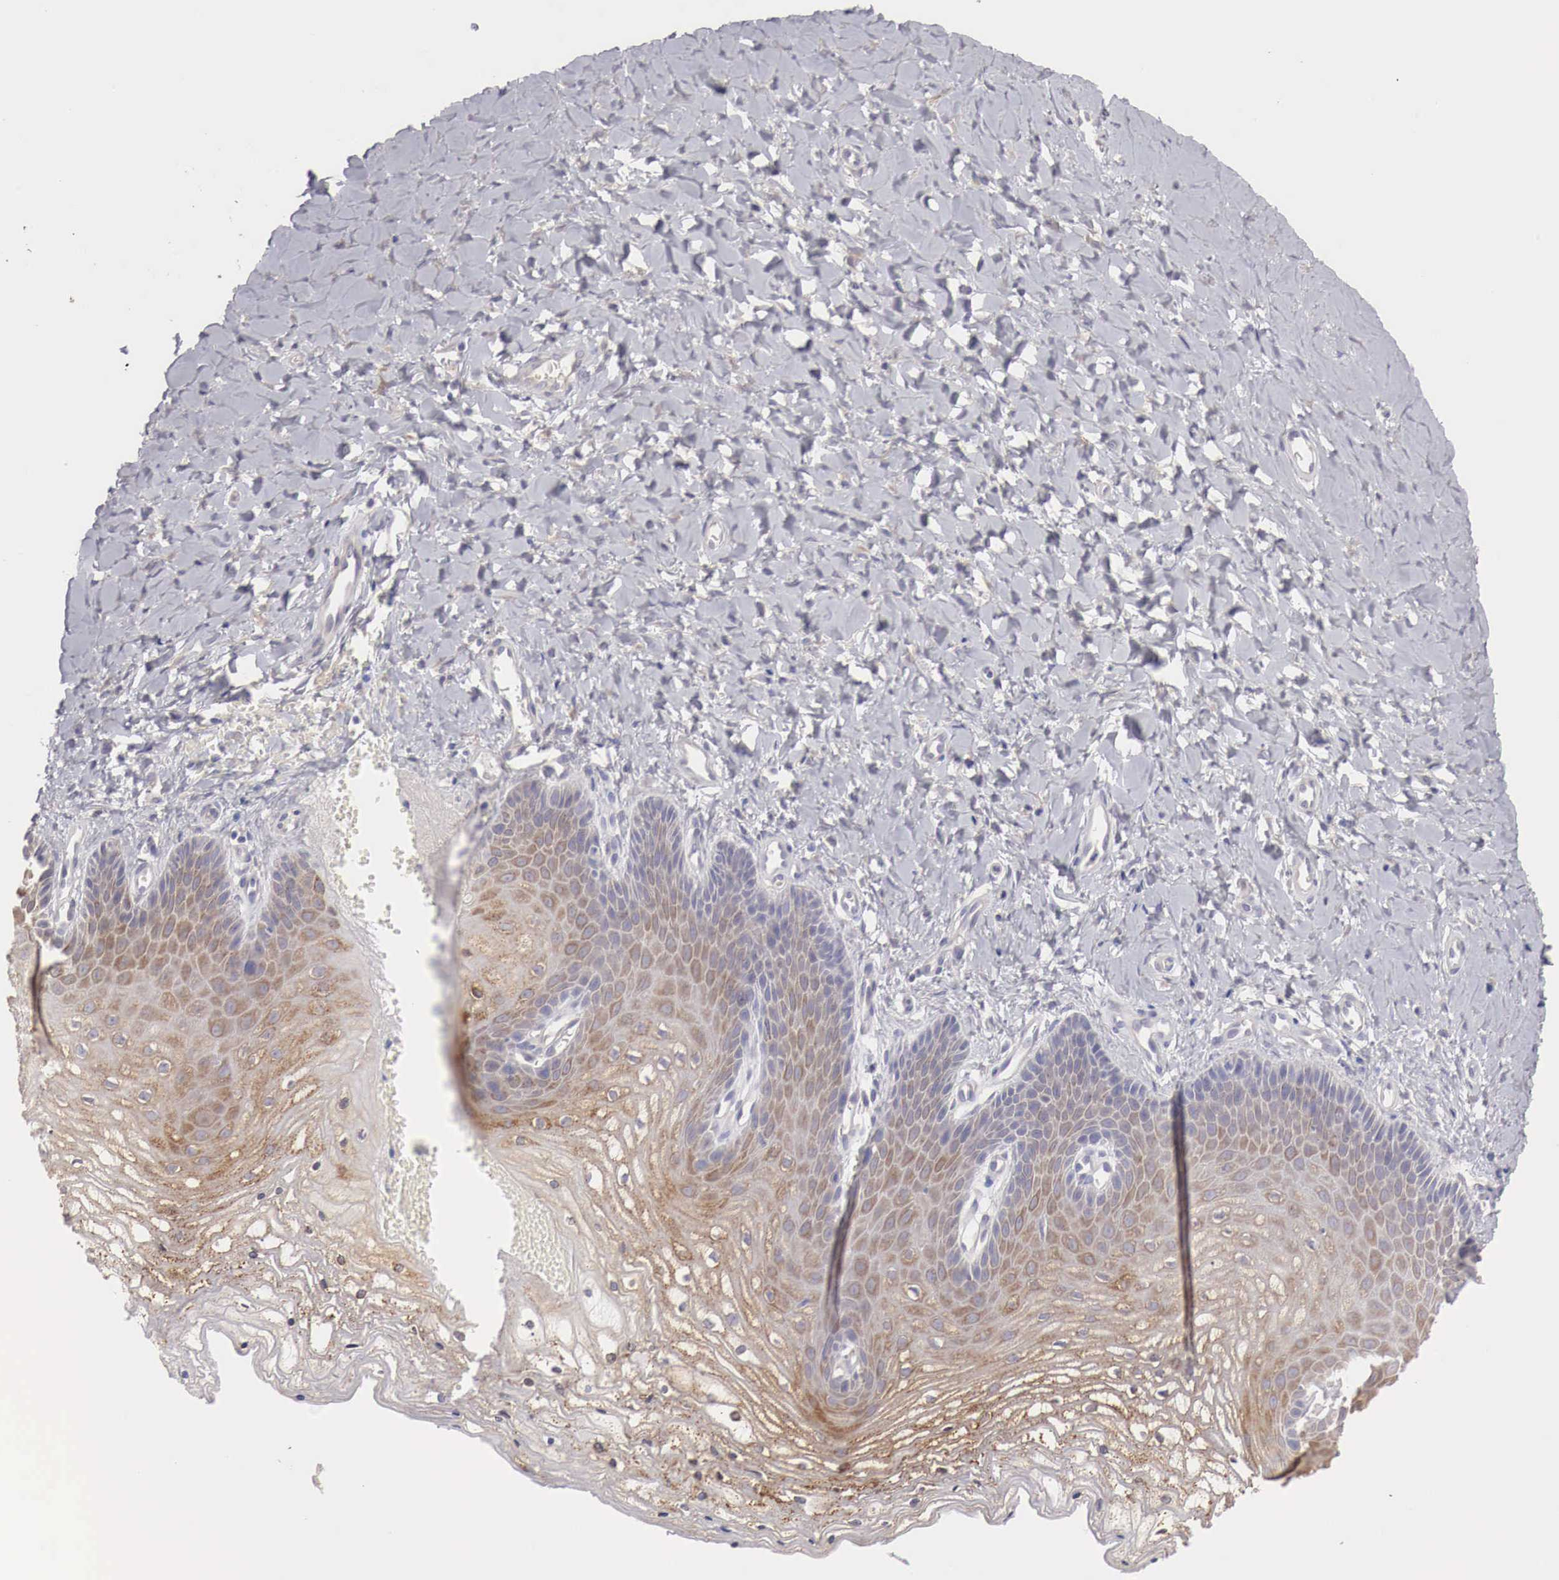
{"staining": {"intensity": "moderate", "quantity": "25%-75%", "location": "cytoplasmic/membranous"}, "tissue": "vagina", "cell_type": "Squamous epithelial cells", "image_type": "normal", "snomed": [{"axis": "morphology", "description": "Normal tissue, NOS"}, {"axis": "topography", "description": "Vagina"}], "caption": "Protein staining reveals moderate cytoplasmic/membranous expression in about 25%-75% of squamous epithelial cells in normal vagina. (brown staining indicates protein expression, while blue staining denotes nuclei).", "gene": "NSDHL", "patient": {"sex": "female", "age": 68}}